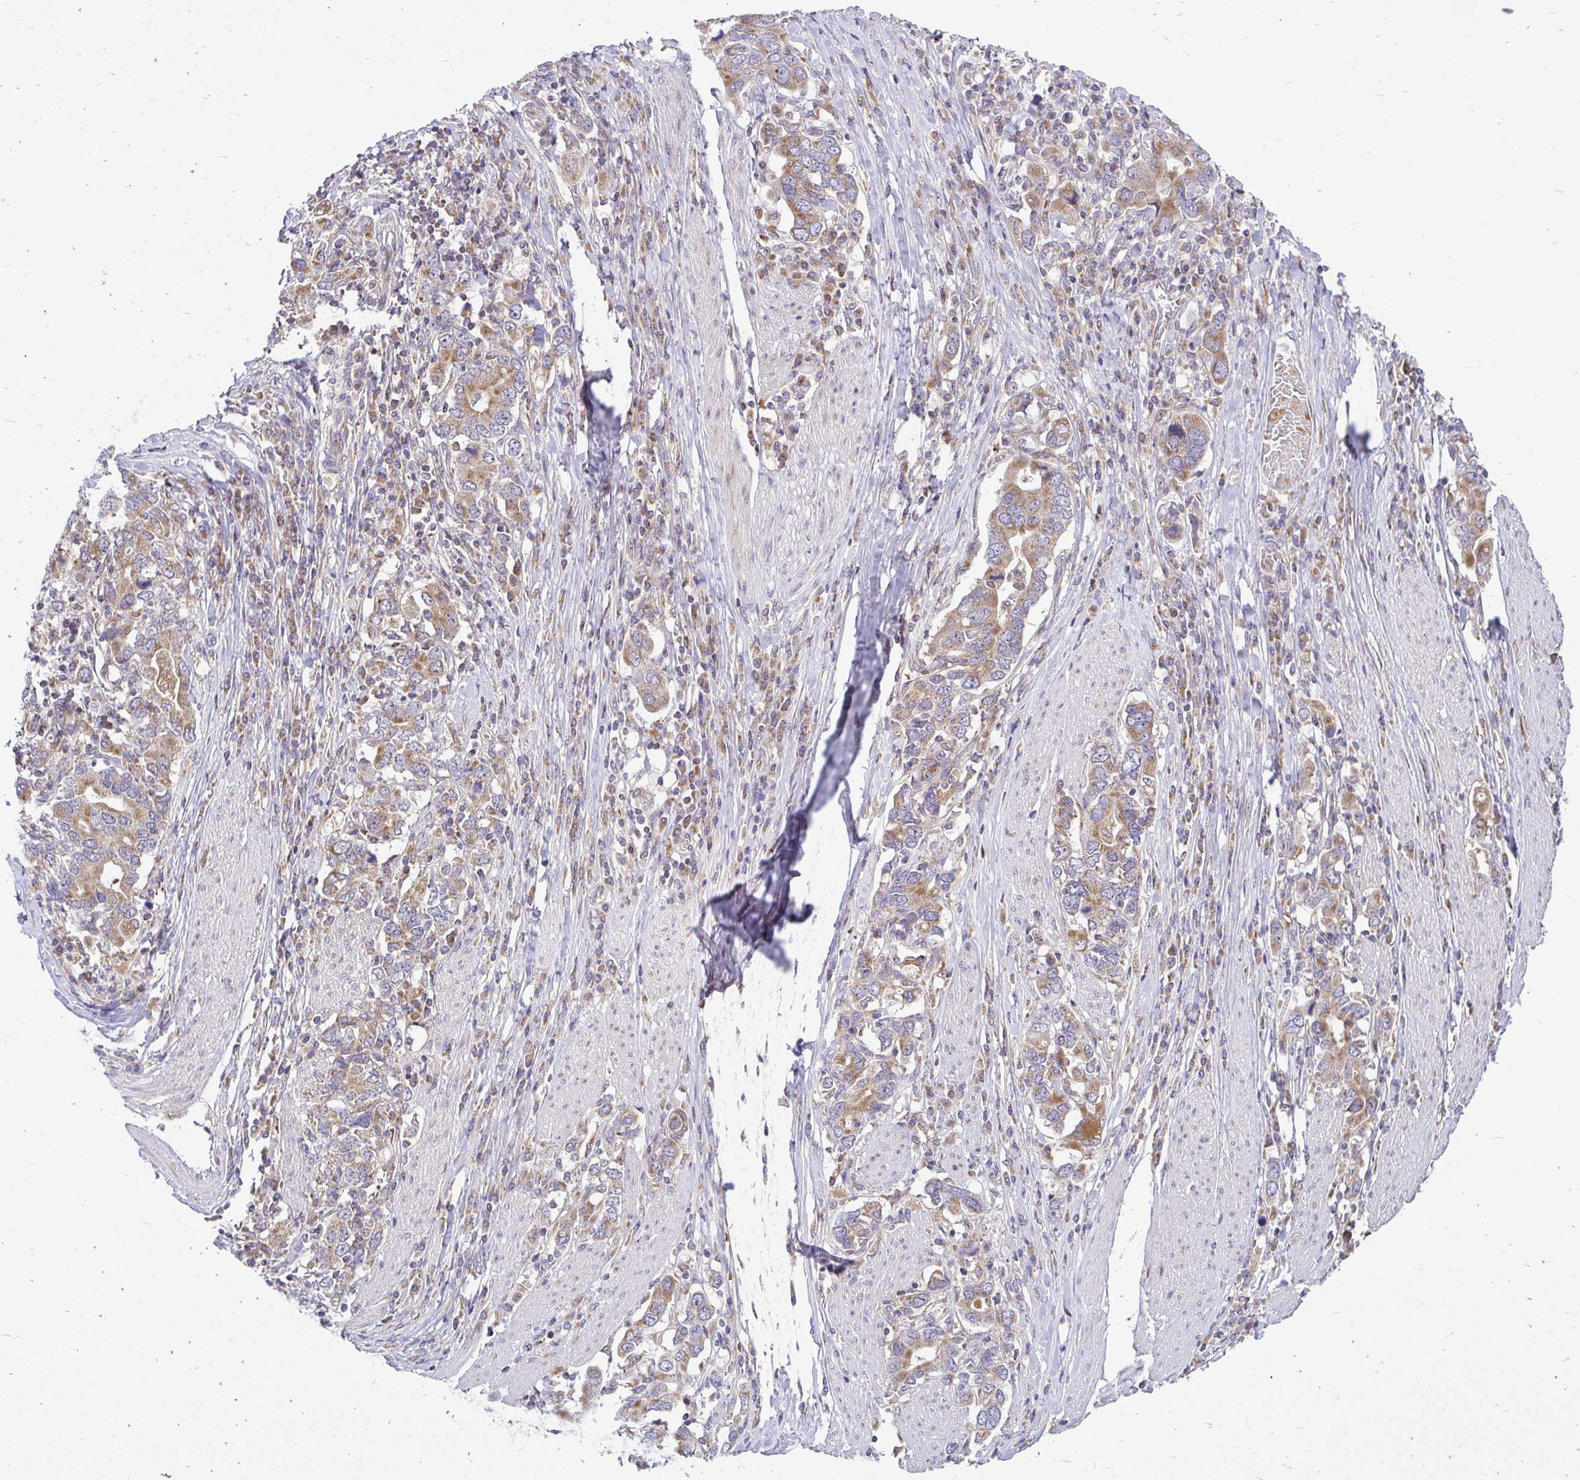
{"staining": {"intensity": "moderate", "quantity": ">75%", "location": "cytoplasmic/membranous"}, "tissue": "stomach cancer", "cell_type": "Tumor cells", "image_type": "cancer", "snomed": [{"axis": "morphology", "description": "Adenocarcinoma, NOS"}, {"axis": "topography", "description": "Stomach, upper"}, {"axis": "topography", "description": "Stomach"}], "caption": "An IHC photomicrograph of tumor tissue is shown. Protein staining in brown shows moderate cytoplasmic/membranous positivity in stomach adenocarcinoma within tumor cells.", "gene": "VTI1B", "patient": {"sex": "male", "age": 62}}